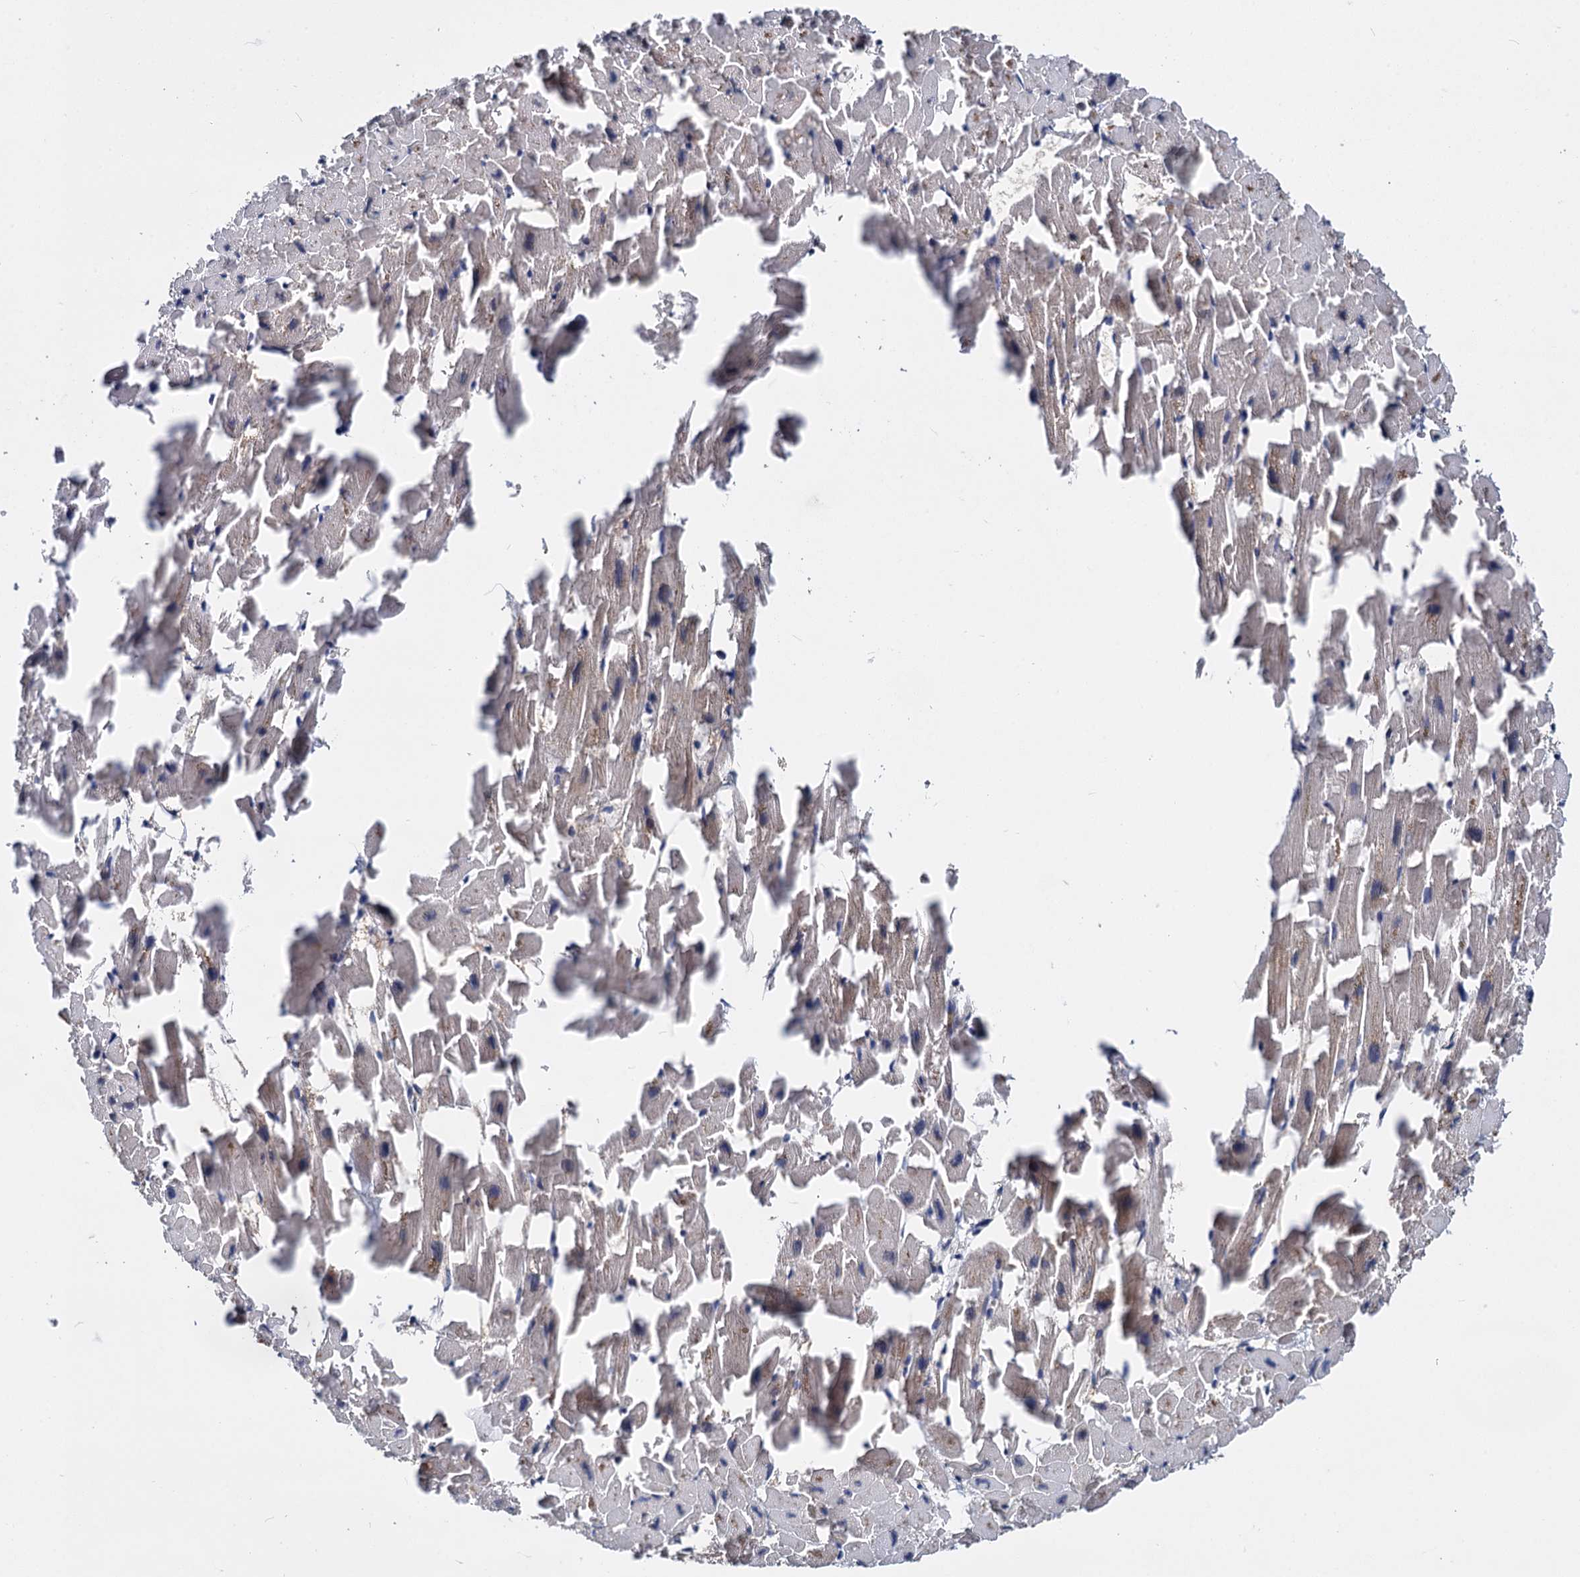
{"staining": {"intensity": "negative", "quantity": "none", "location": "none"}, "tissue": "heart muscle", "cell_type": "Cardiomyocytes", "image_type": "normal", "snomed": [{"axis": "morphology", "description": "Normal tissue, NOS"}, {"axis": "topography", "description": "Heart"}], "caption": "DAB (3,3'-diaminobenzidine) immunohistochemical staining of benign heart muscle displays no significant staining in cardiomyocytes. (Stains: DAB (3,3'-diaminobenzidine) IHC with hematoxylin counter stain, Microscopy: brightfield microscopy at high magnification).", "gene": "GSTM3", "patient": {"sex": "female", "age": 64}}